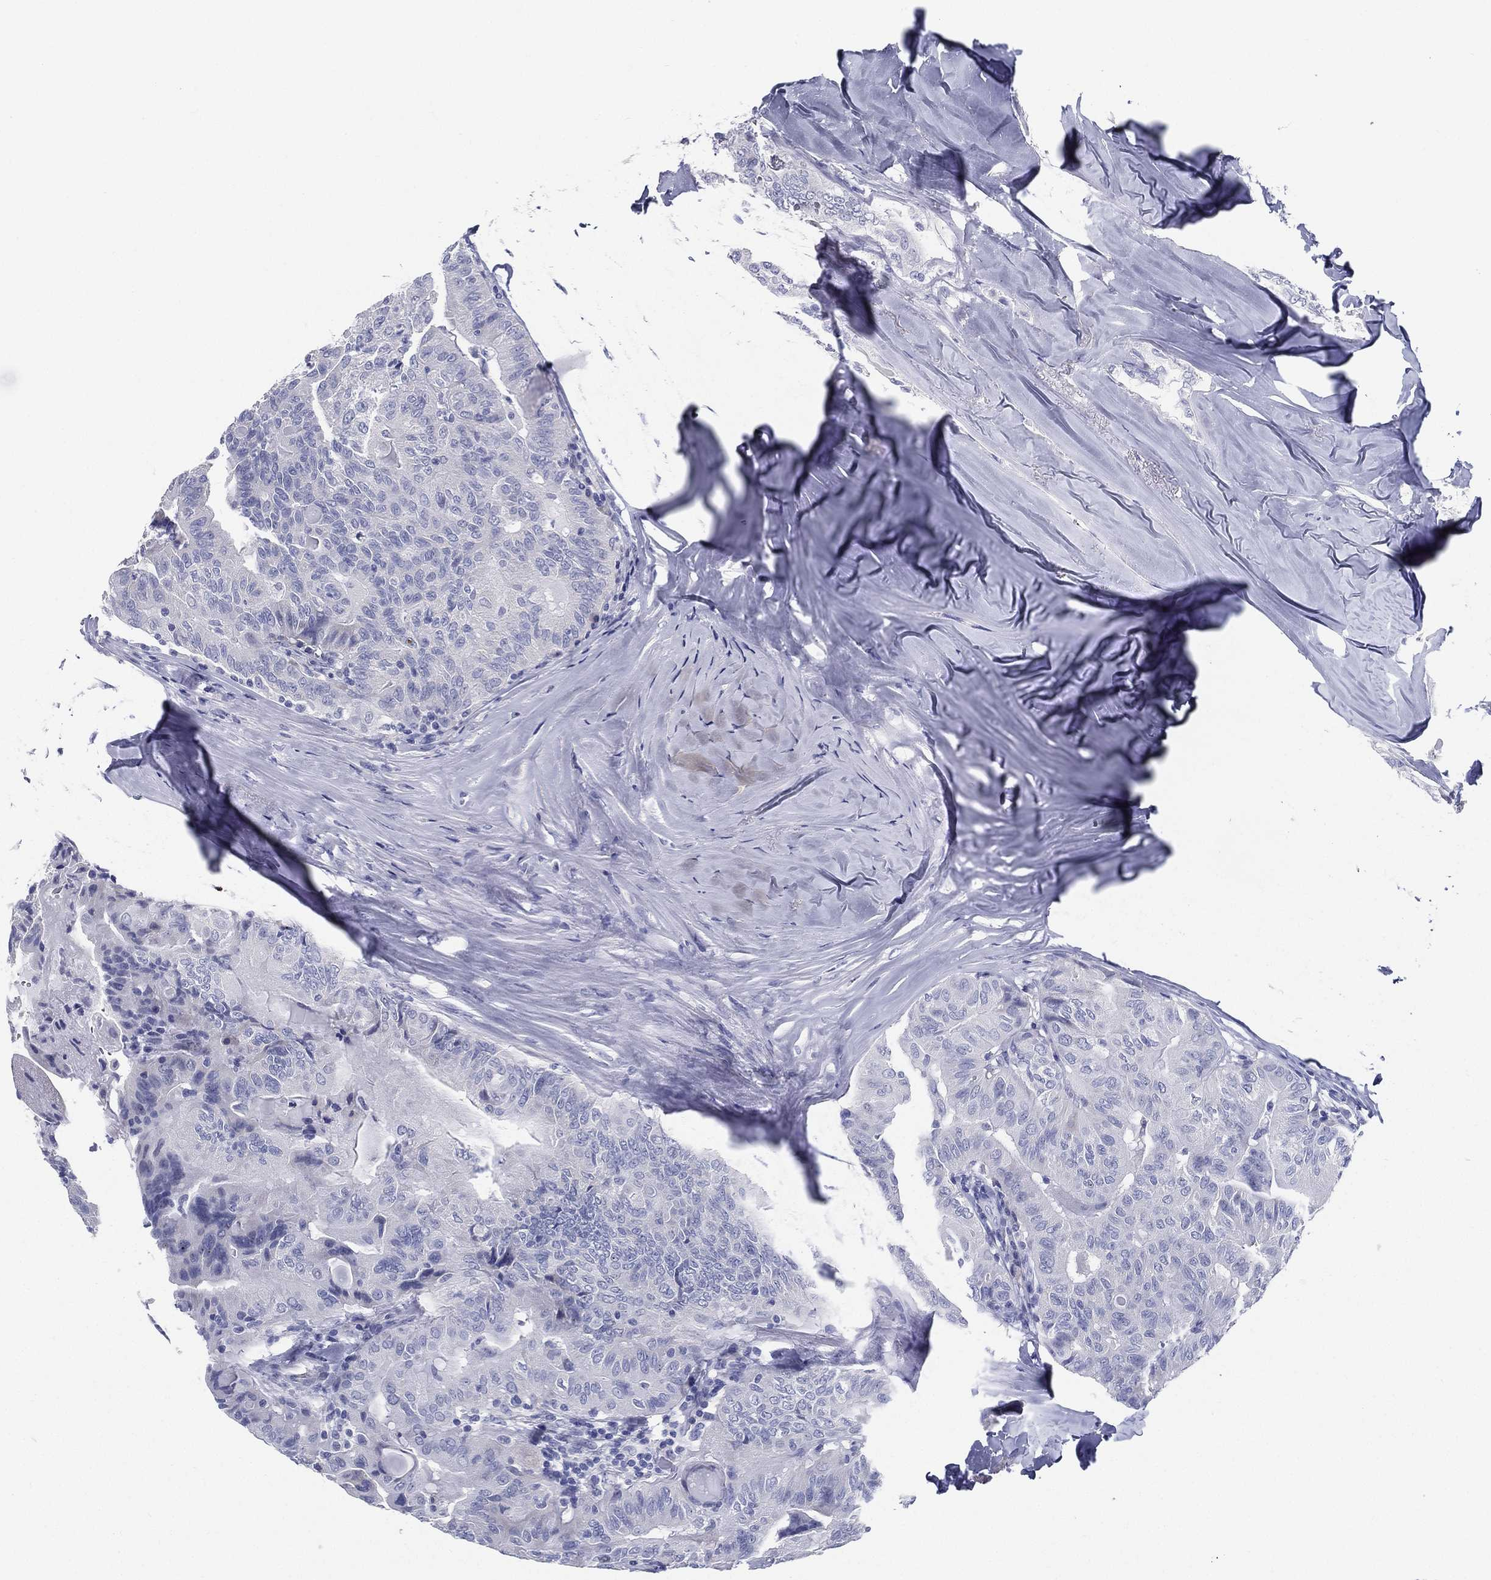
{"staining": {"intensity": "negative", "quantity": "none", "location": "none"}, "tissue": "thyroid cancer", "cell_type": "Tumor cells", "image_type": "cancer", "snomed": [{"axis": "morphology", "description": "Papillary adenocarcinoma, NOS"}, {"axis": "topography", "description": "Thyroid gland"}], "caption": "IHC of human thyroid cancer (papillary adenocarcinoma) demonstrates no expression in tumor cells.", "gene": "RSPH4A", "patient": {"sex": "female", "age": 68}}